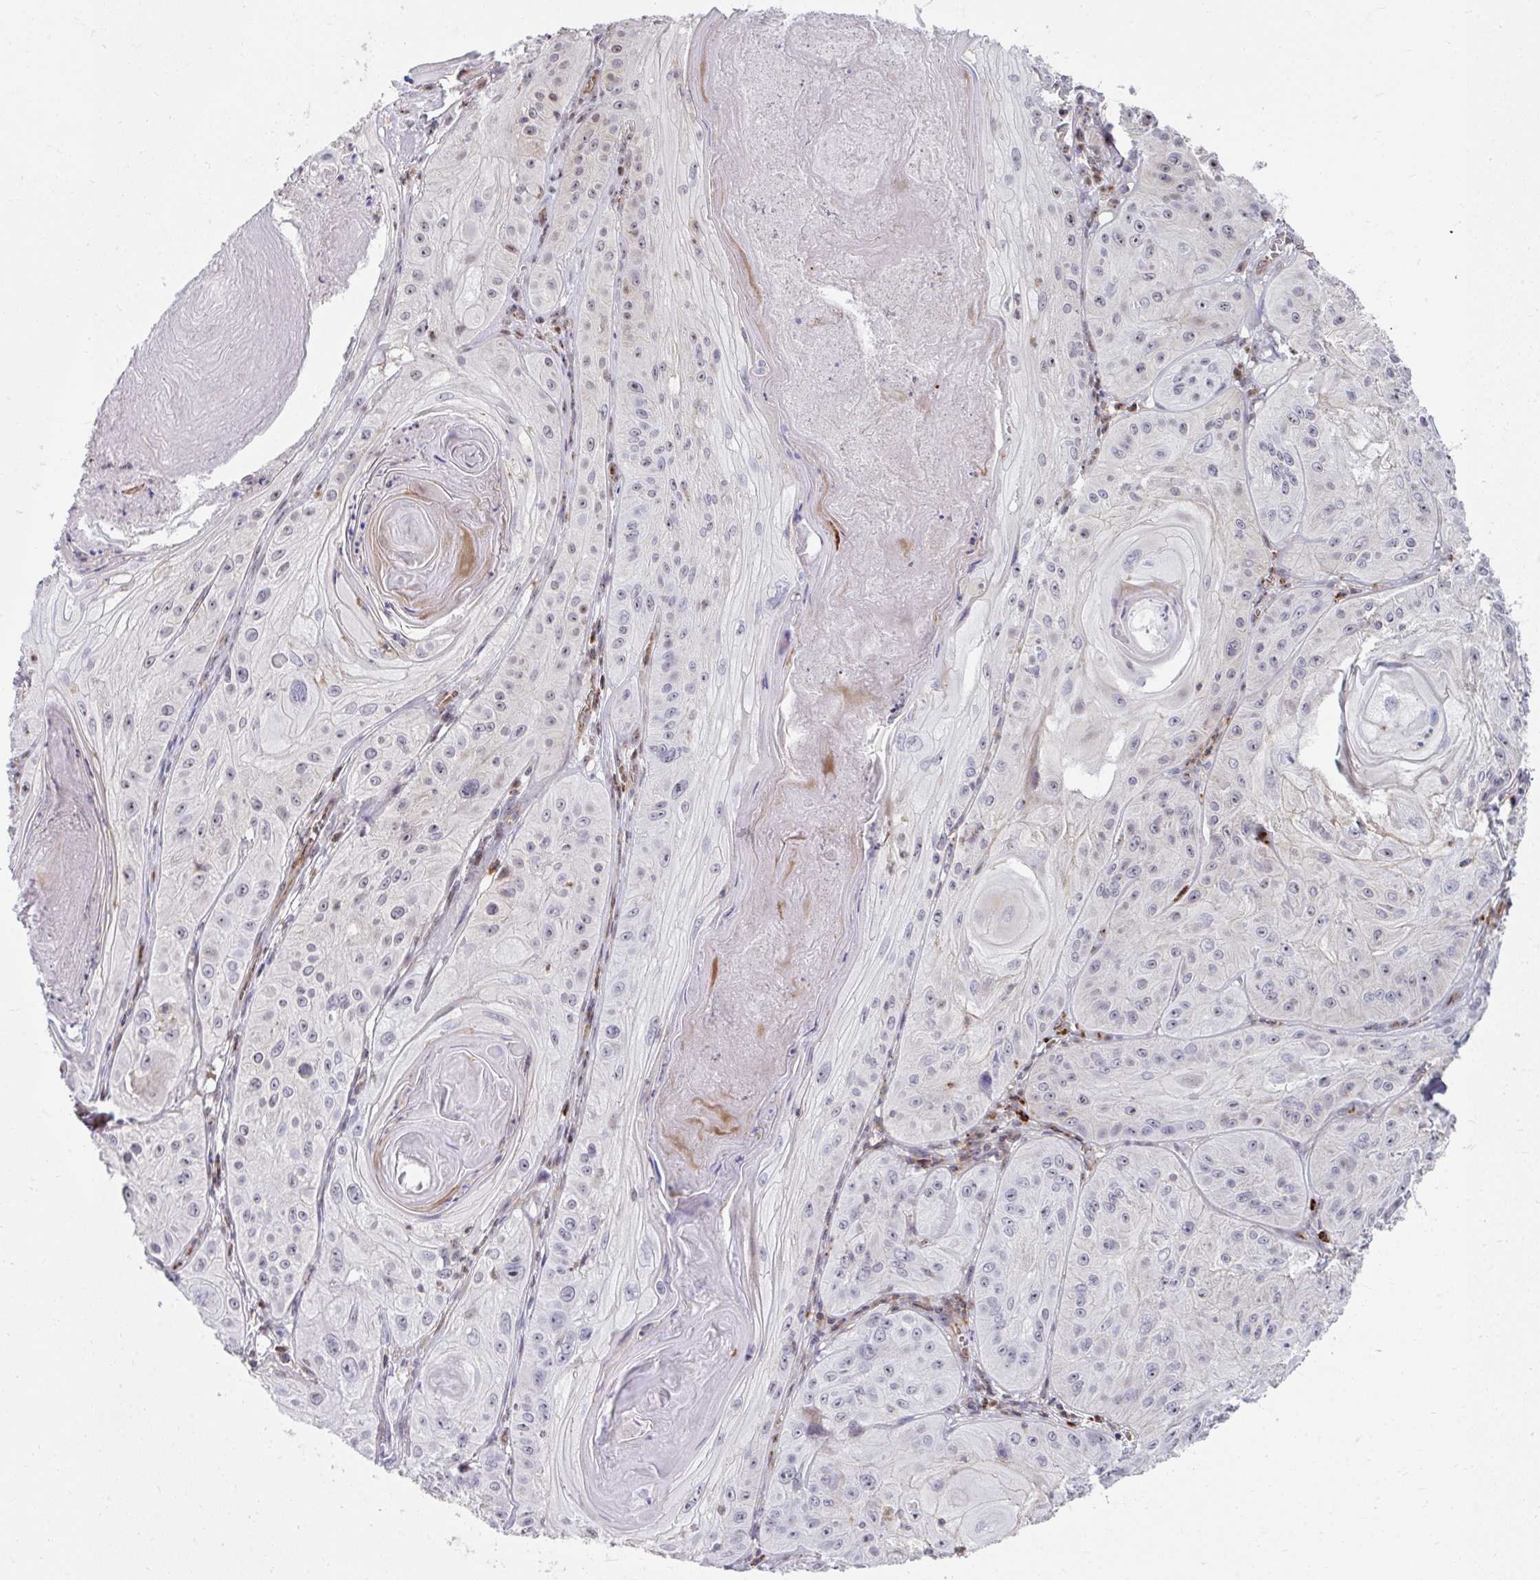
{"staining": {"intensity": "weak", "quantity": "25%-75%", "location": "nuclear"}, "tissue": "skin cancer", "cell_type": "Tumor cells", "image_type": "cancer", "snomed": [{"axis": "morphology", "description": "Squamous cell carcinoma, NOS"}, {"axis": "topography", "description": "Skin"}], "caption": "High-power microscopy captured an IHC histopathology image of skin squamous cell carcinoma, revealing weak nuclear expression in about 25%-75% of tumor cells.", "gene": "FOXN3", "patient": {"sex": "male", "age": 85}}